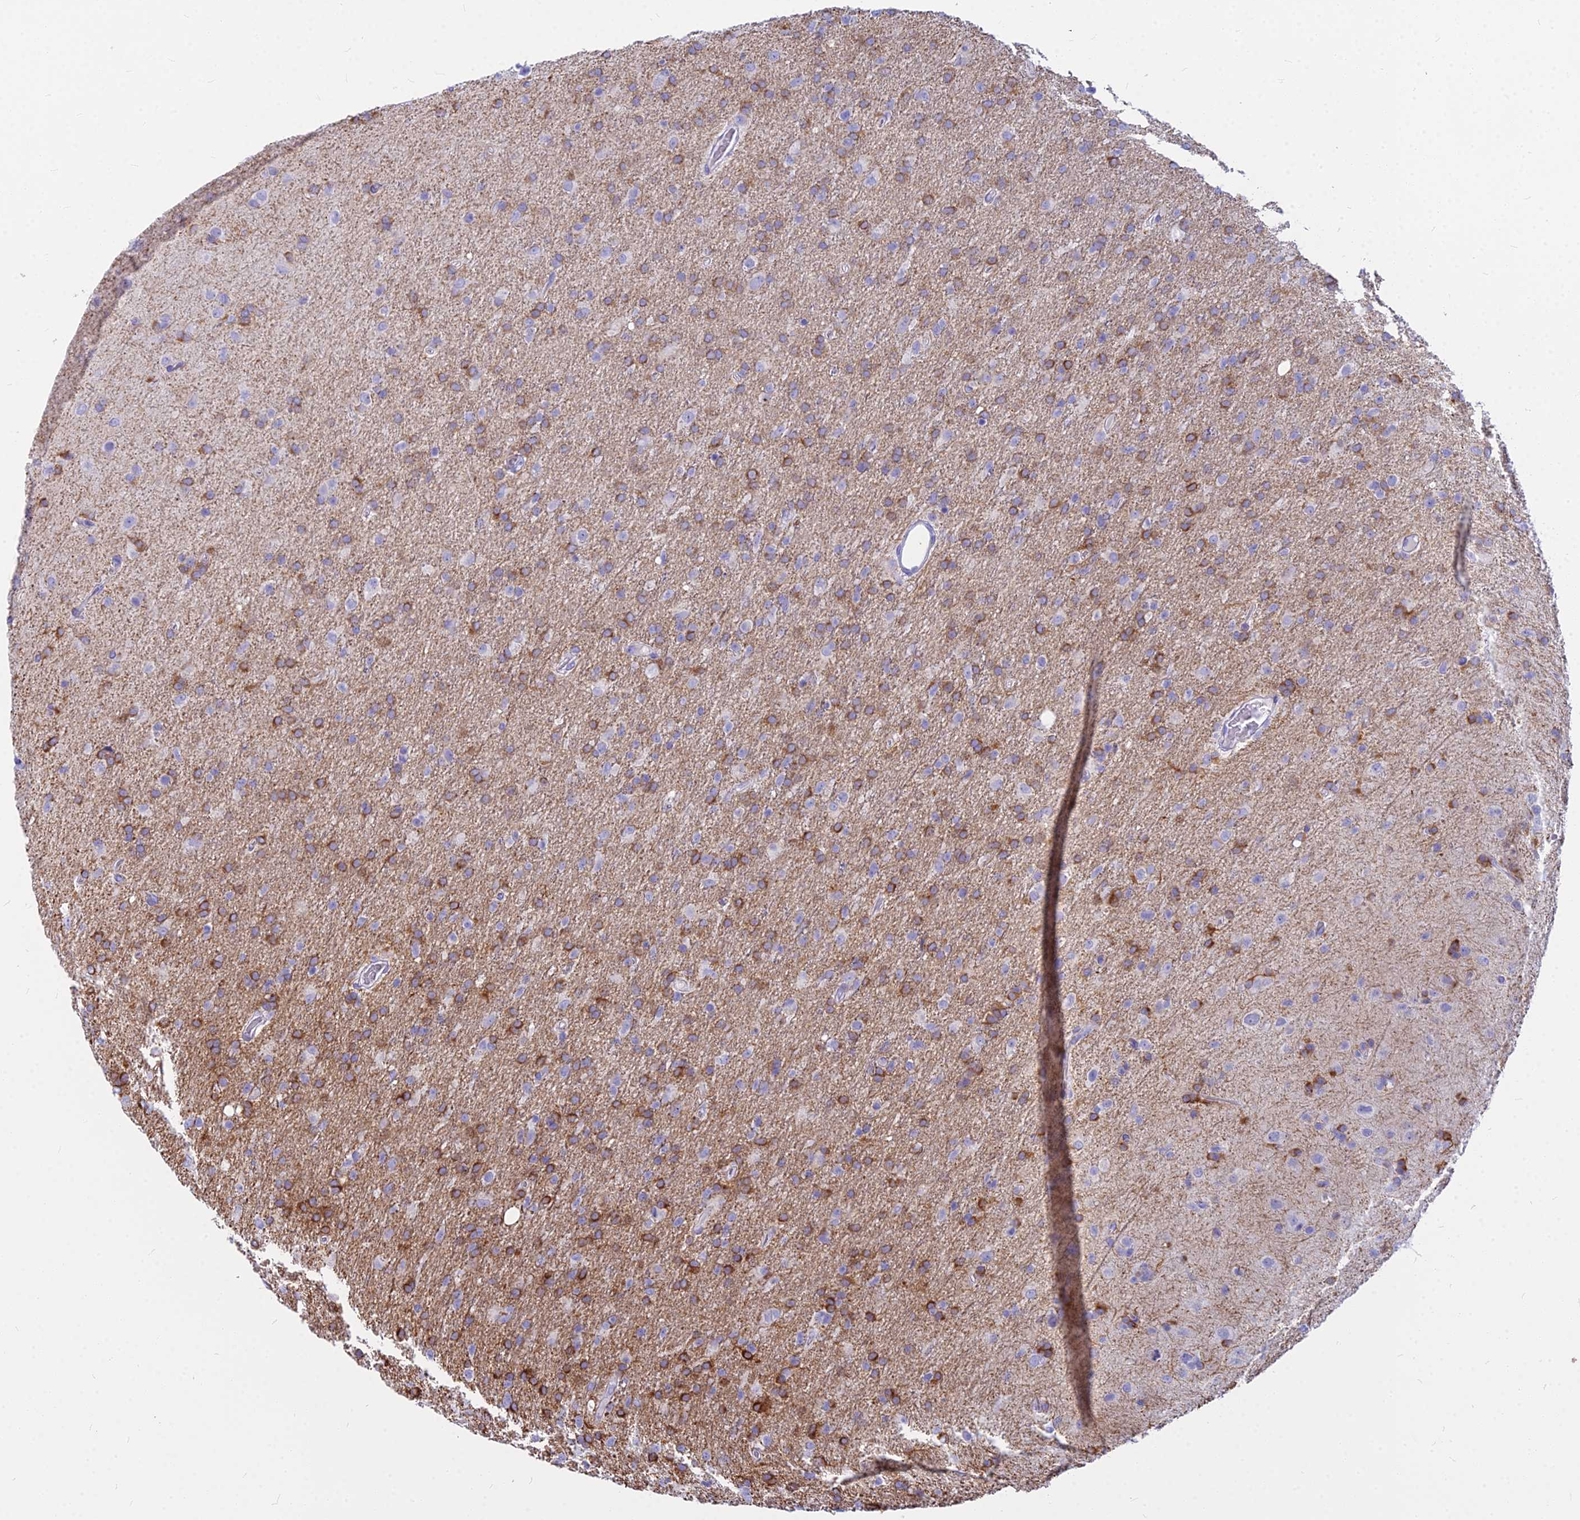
{"staining": {"intensity": "moderate", "quantity": "25%-75%", "location": "cytoplasmic/membranous"}, "tissue": "glioma", "cell_type": "Tumor cells", "image_type": "cancer", "snomed": [{"axis": "morphology", "description": "Glioma, malignant, Low grade"}, {"axis": "topography", "description": "Brain"}], "caption": "Glioma was stained to show a protein in brown. There is medium levels of moderate cytoplasmic/membranous positivity in approximately 25%-75% of tumor cells. (DAB (3,3'-diaminobenzidine) = brown stain, brightfield microscopy at high magnification).", "gene": "EVI2A", "patient": {"sex": "male", "age": 65}}